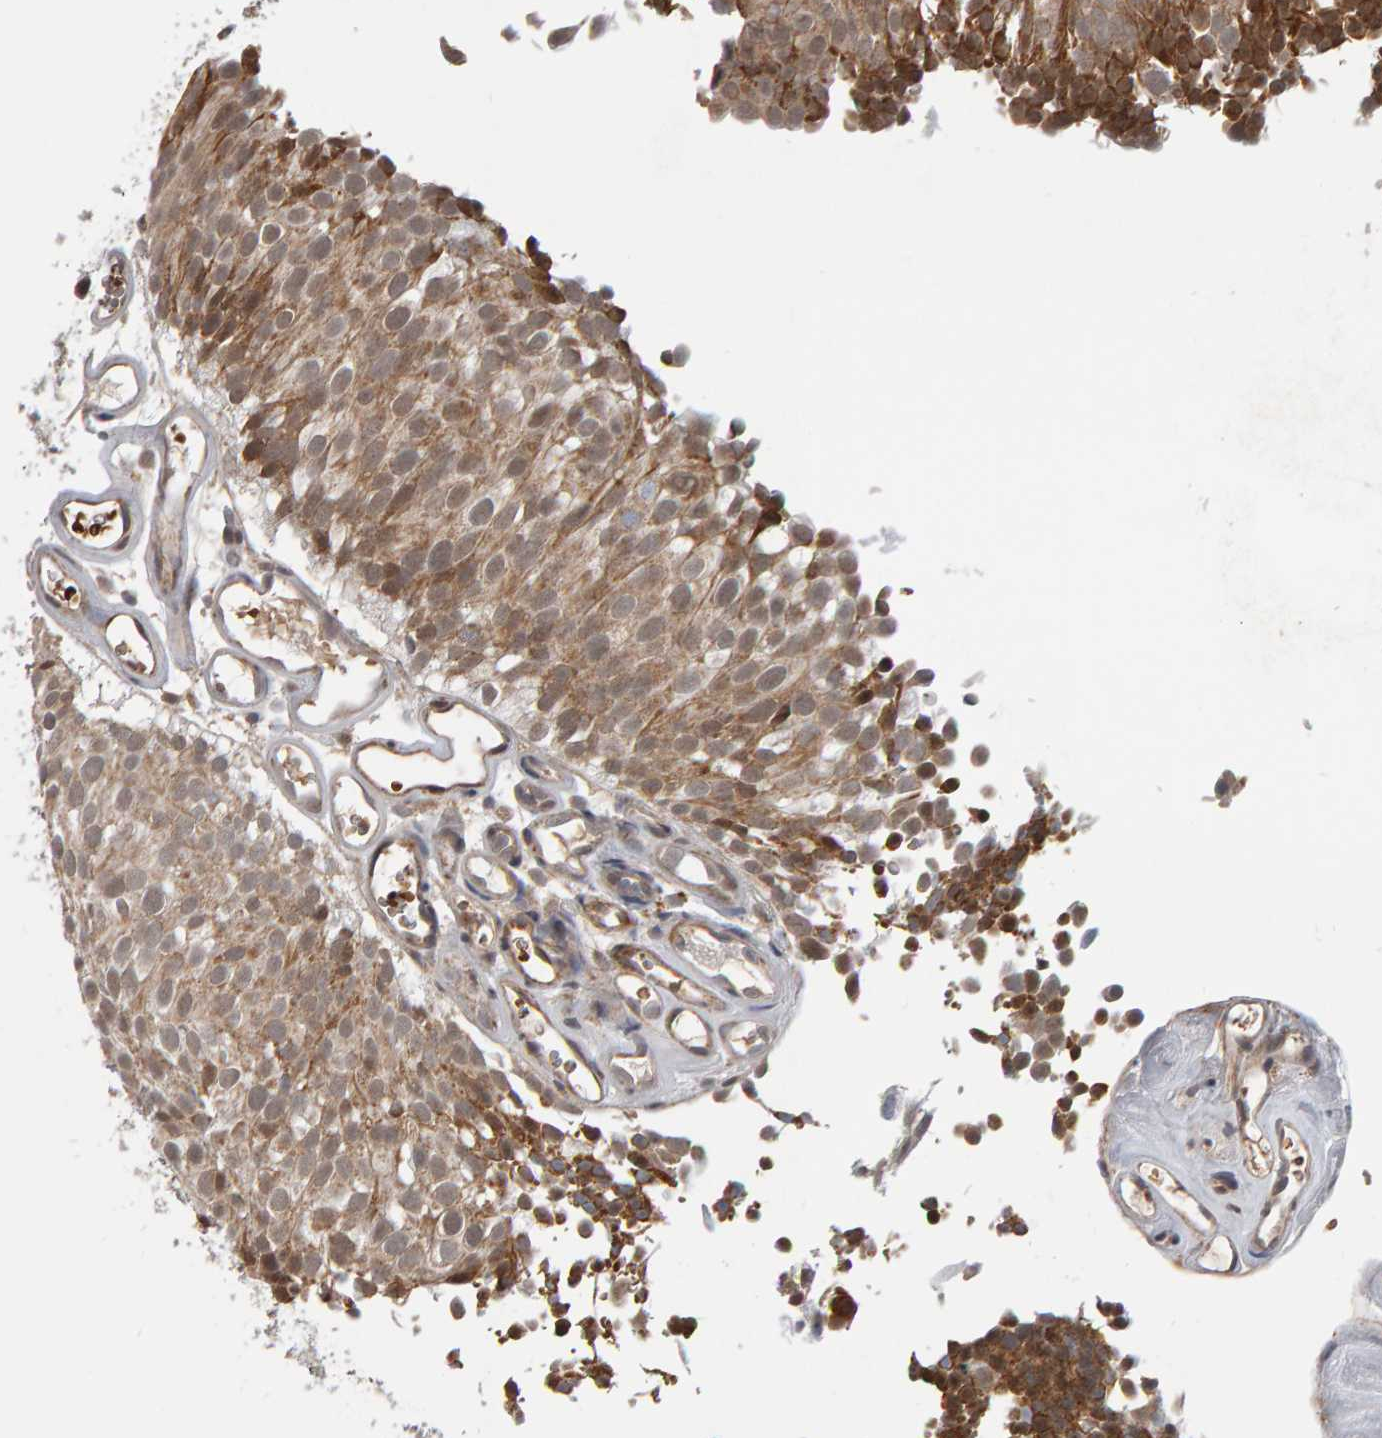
{"staining": {"intensity": "weak", "quantity": ">75%", "location": "cytoplasmic/membranous"}, "tissue": "urothelial cancer", "cell_type": "Tumor cells", "image_type": "cancer", "snomed": [{"axis": "morphology", "description": "Urothelial carcinoma, Low grade"}, {"axis": "topography", "description": "Urinary bladder"}], "caption": "DAB immunohistochemical staining of human urothelial cancer shows weak cytoplasmic/membranous protein expression in about >75% of tumor cells. (Brightfield microscopy of DAB IHC at high magnification).", "gene": "DAP3", "patient": {"sex": "male", "age": 78}}